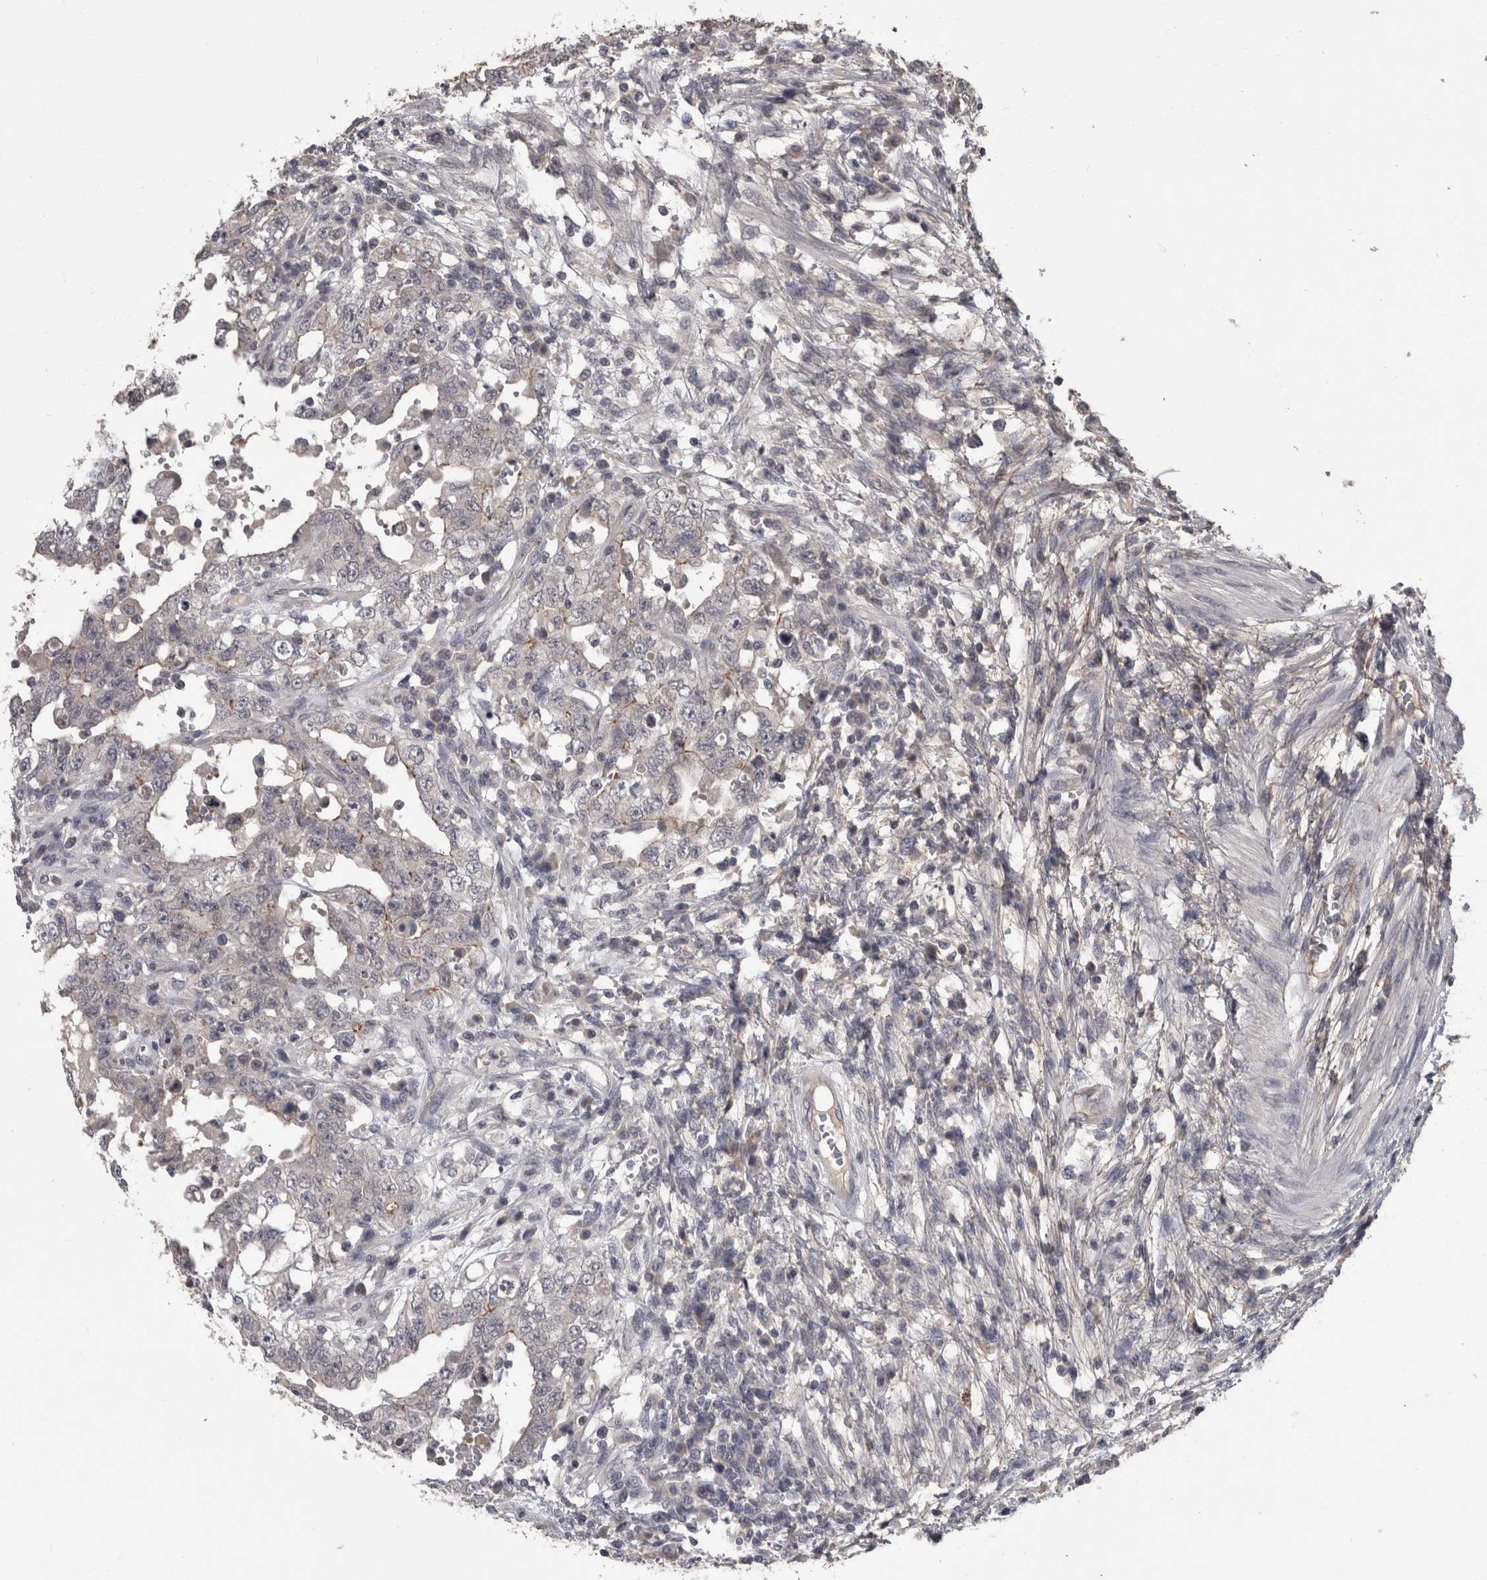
{"staining": {"intensity": "negative", "quantity": "none", "location": "none"}, "tissue": "testis cancer", "cell_type": "Tumor cells", "image_type": "cancer", "snomed": [{"axis": "morphology", "description": "Carcinoma, Embryonal, NOS"}, {"axis": "topography", "description": "Testis"}], "caption": "The micrograph demonstrates no significant positivity in tumor cells of testis embryonal carcinoma.", "gene": "PON3", "patient": {"sex": "male", "age": 26}}